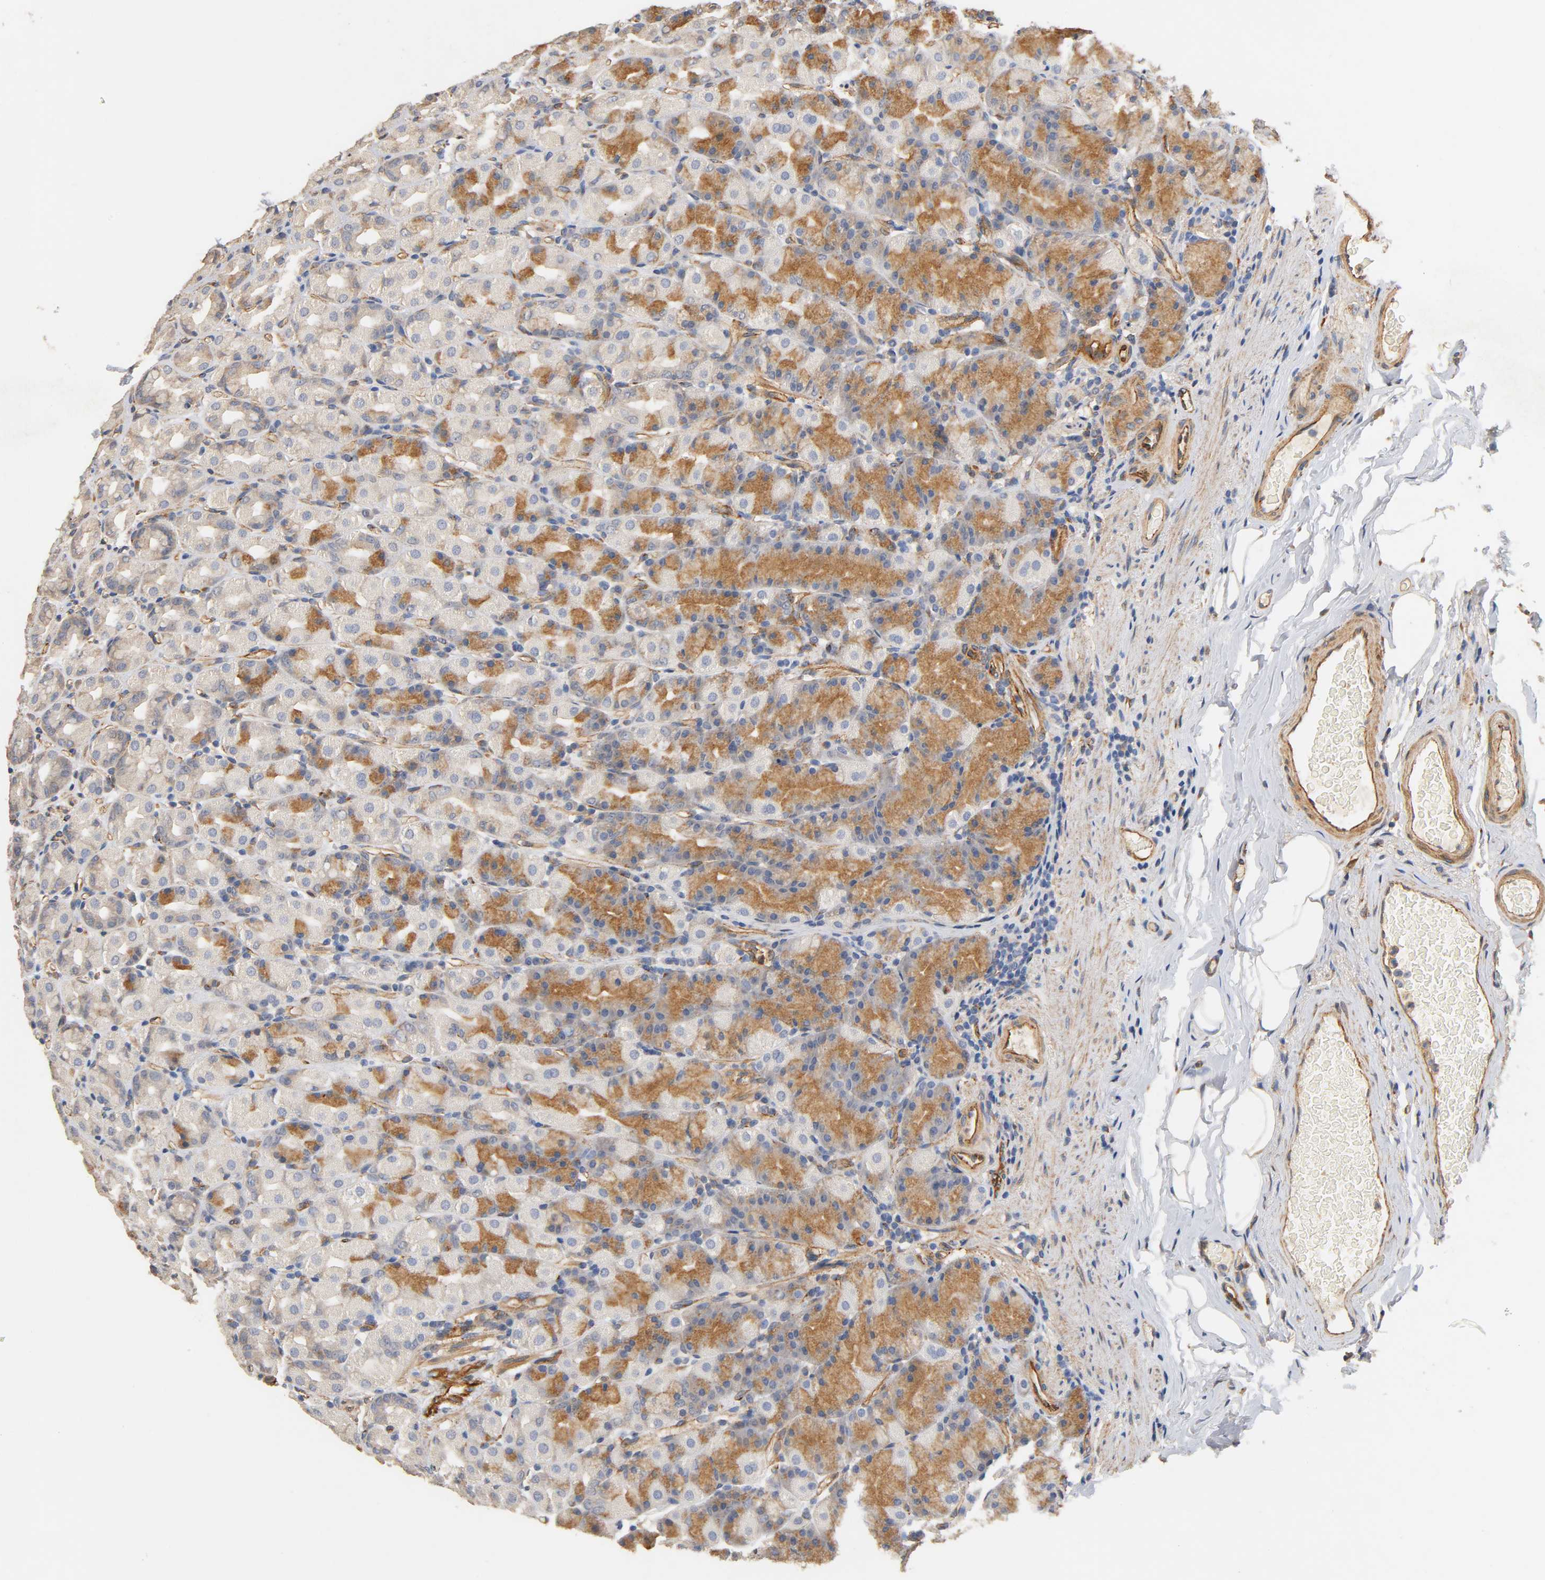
{"staining": {"intensity": "strong", "quantity": "25%-75%", "location": "cytoplasmic/membranous"}, "tissue": "stomach", "cell_type": "Glandular cells", "image_type": "normal", "snomed": [{"axis": "morphology", "description": "Normal tissue, NOS"}, {"axis": "topography", "description": "Stomach, upper"}], "caption": "Protein expression analysis of normal stomach displays strong cytoplasmic/membranous staining in approximately 25%-75% of glandular cells.", "gene": "IFITM2", "patient": {"sex": "male", "age": 68}}